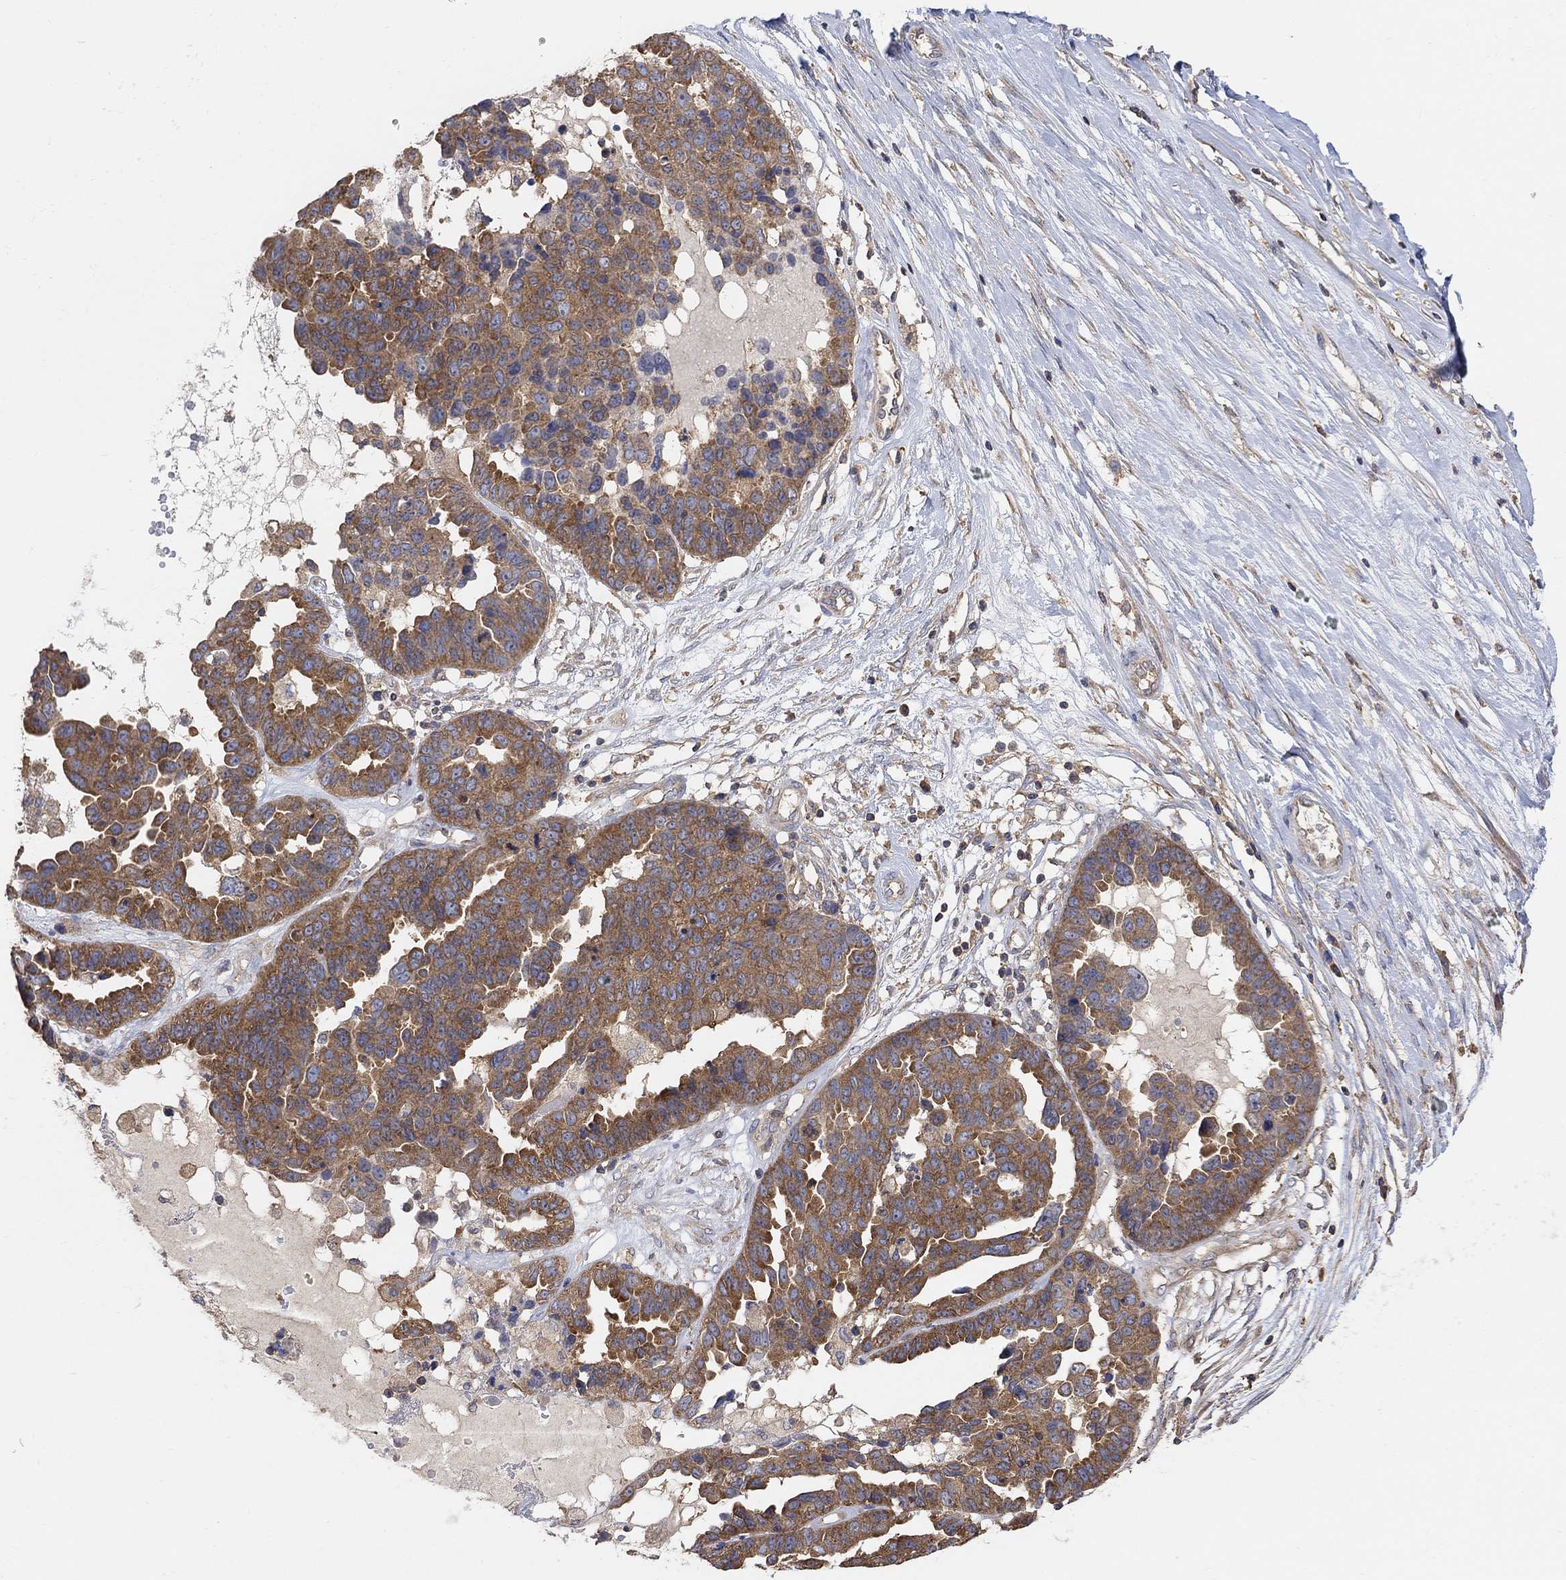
{"staining": {"intensity": "strong", "quantity": ">75%", "location": "cytoplasmic/membranous"}, "tissue": "ovarian cancer", "cell_type": "Tumor cells", "image_type": "cancer", "snomed": [{"axis": "morphology", "description": "Cystadenocarcinoma, serous, NOS"}, {"axis": "topography", "description": "Ovary"}], "caption": "Human ovarian cancer stained with a protein marker reveals strong staining in tumor cells.", "gene": "BLOC1S3", "patient": {"sex": "female", "age": 87}}